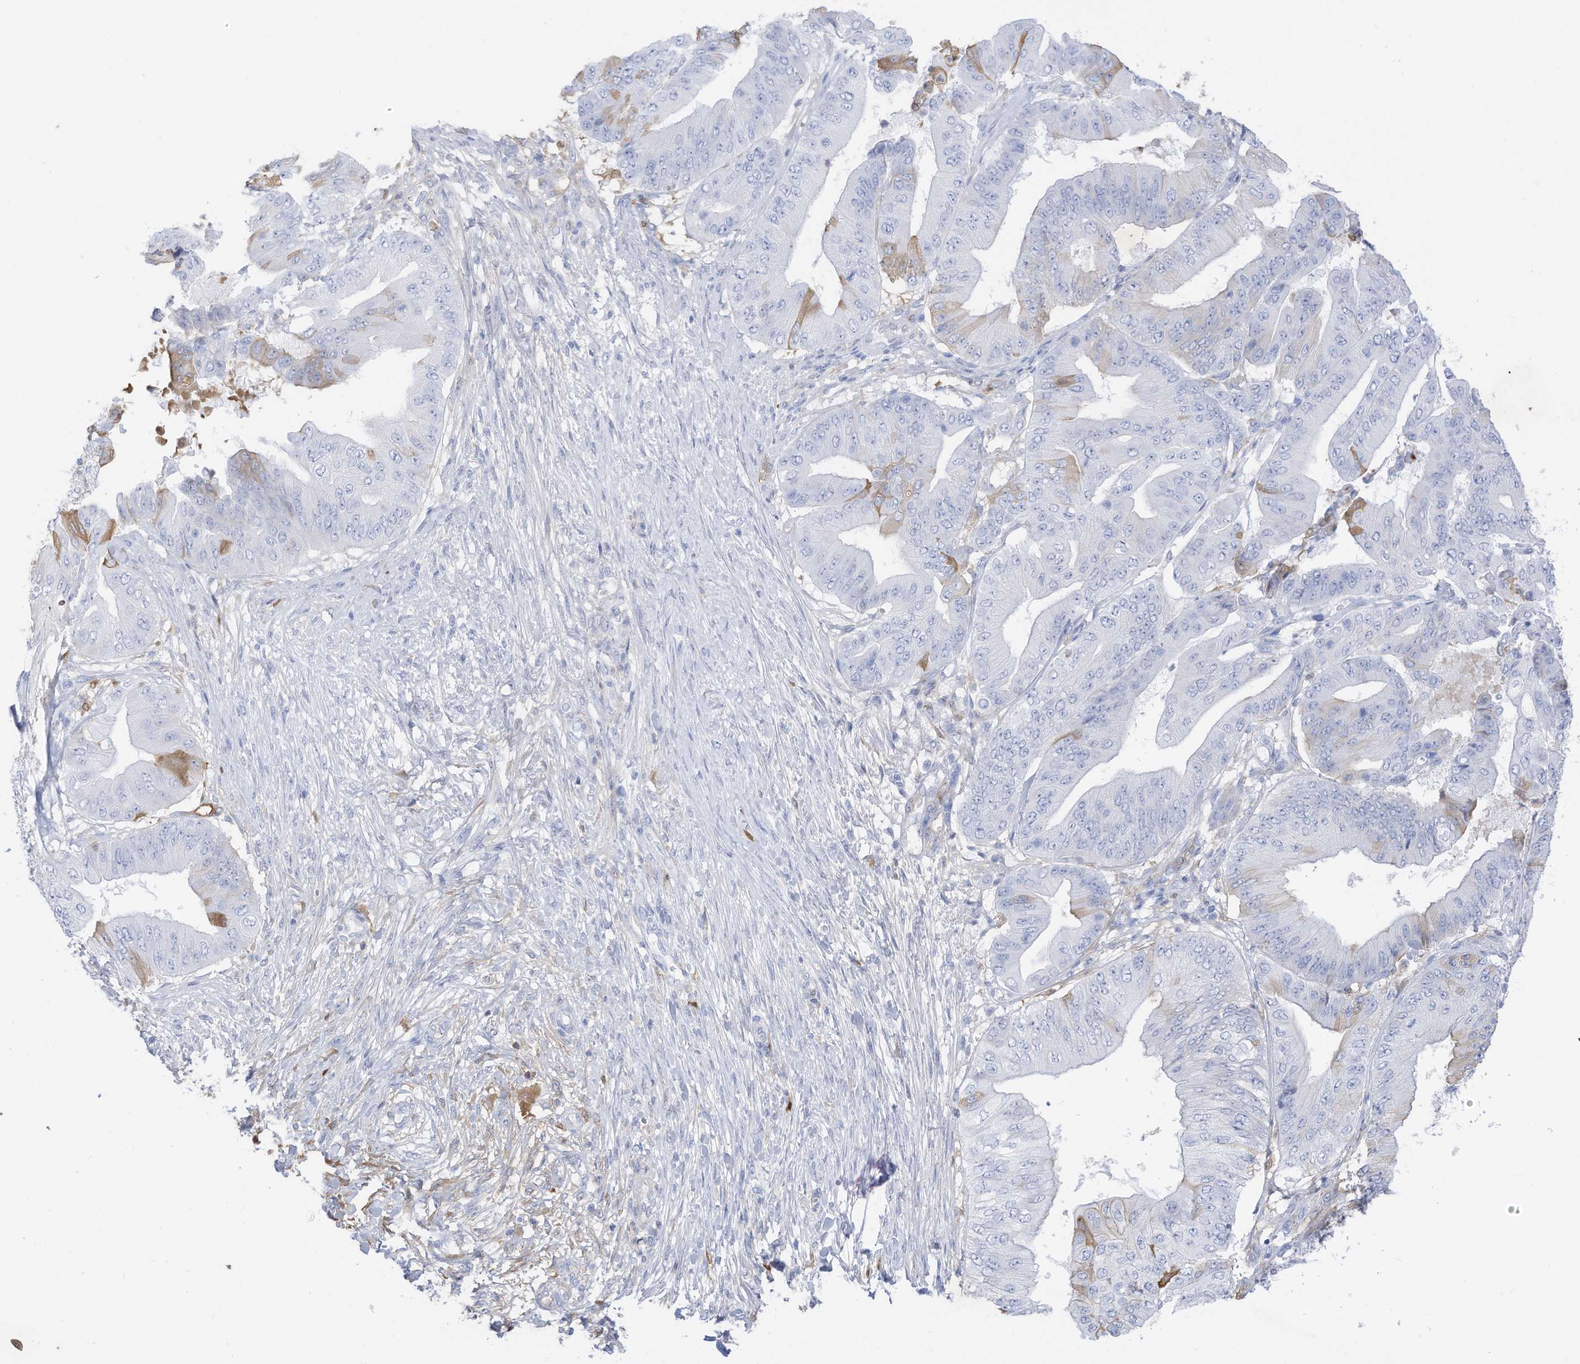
{"staining": {"intensity": "negative", "quantity": "none", "location": "none"}, "tissue": "pancreatic cancer", "cell_type": "Tumor cells", "image_type": "cancer", "snomed": [{"axis": "morphology", "description": "Adenocarcinoma, NOS"}, {"axis": "topography", "description": "Pancreas"}], "caption": "Image shows no significant protein positivity in tumor cells of pancreatic adenocarcinoma.", "gene": "HSD17B13", "patient": {"sex": "female", "age": 77}}